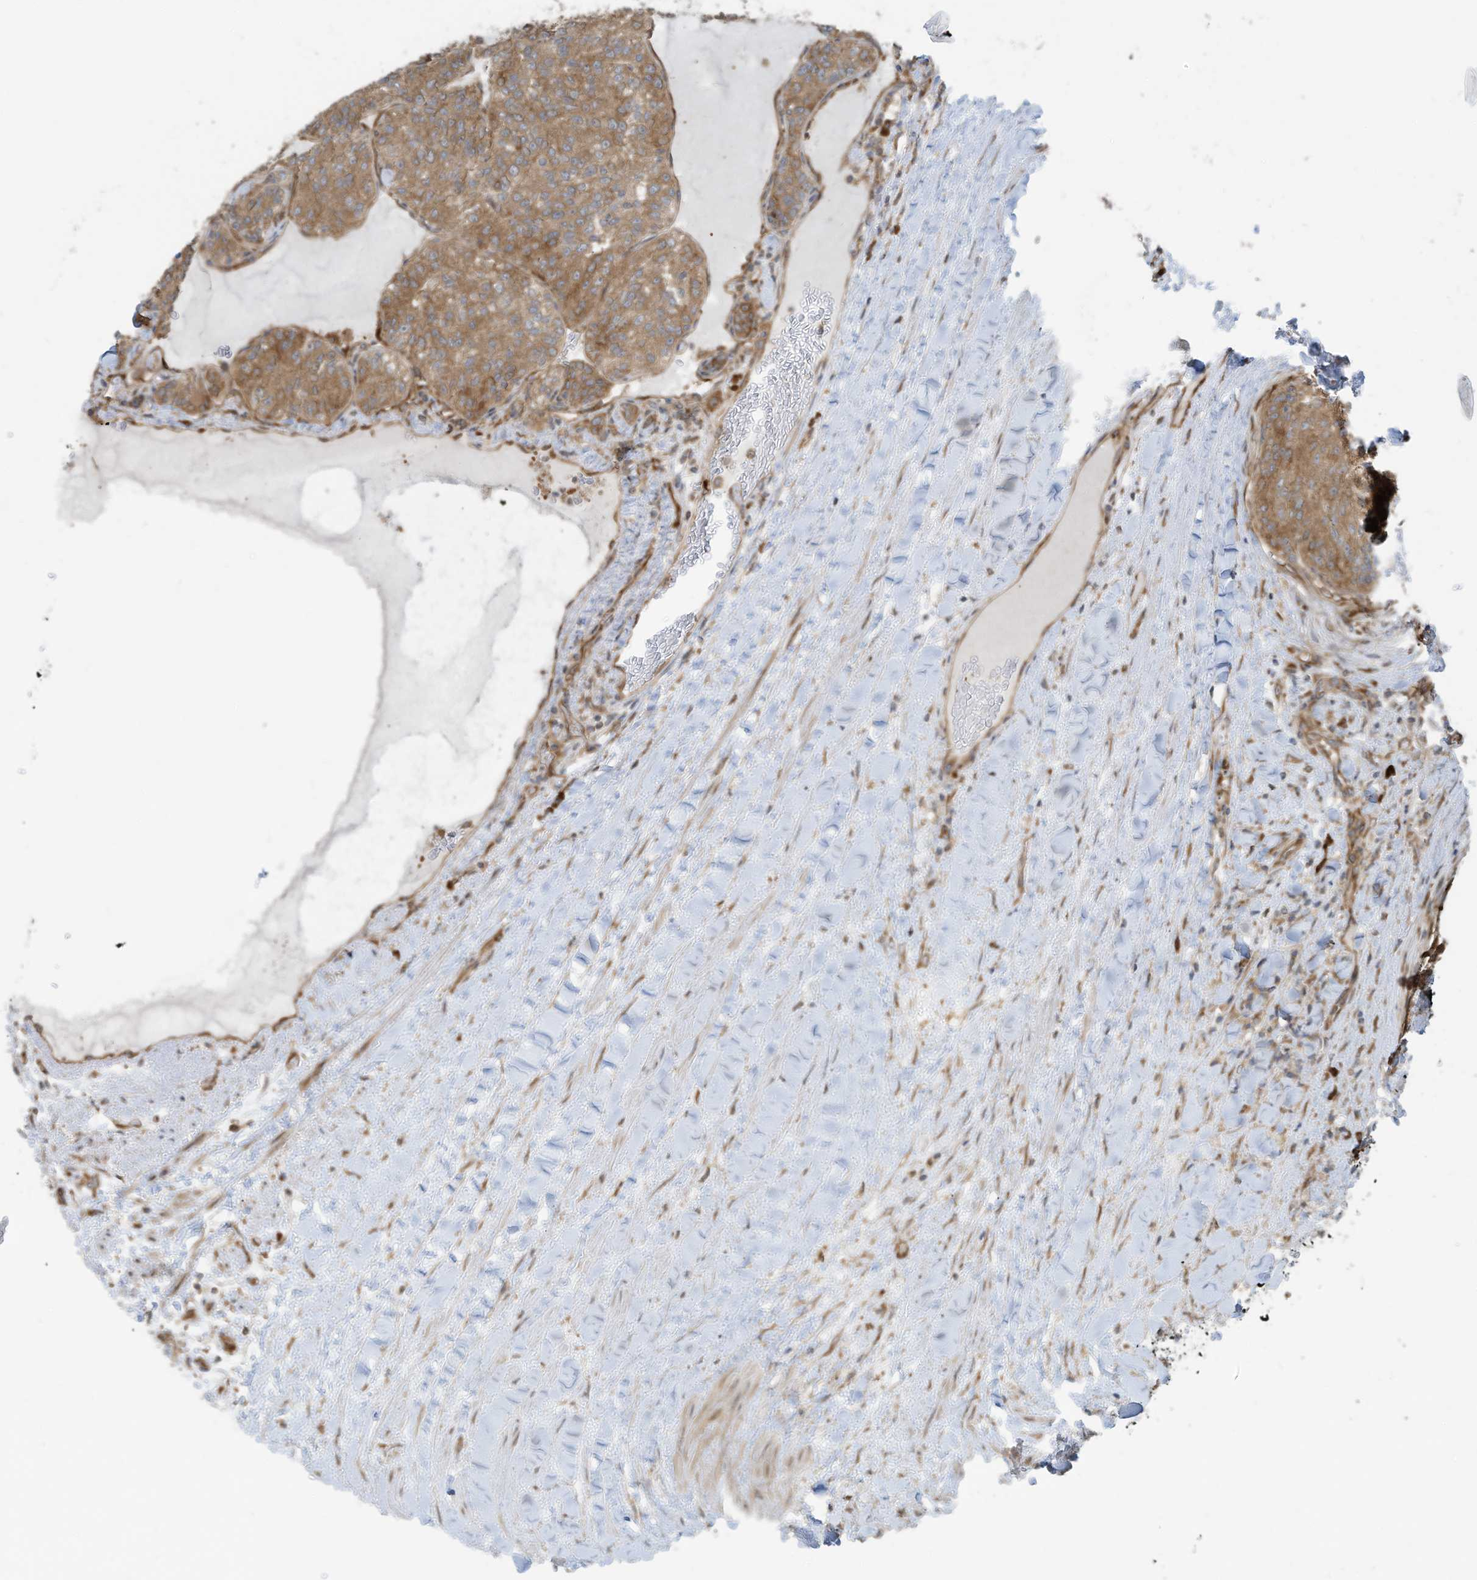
{"staining": {"intensity": "moderate", "quantity": ">75%", "location": "cytoplasmic/membranous"}, "tissue": "renal cancer", "cell_type": "Tumor cells", "image_type": "cancer", "snomed": [{"axis": "morphology", "description": "Adenocarcinoma, NOS"}, {"axis": "topography", "description": "Kidney"}], "caption": "Renal adenocarcinoma stained with immunohistochemistry (IHC) exhibits moderate cytoplasmic/membranous expression in approximately >75% of tumor cells. (Stains: DAB (3,3'-diaminobenzidine) in brown, nuclei in blue, Microscopy: brightfield microscopy at high magnification).", "gene": "USE1", "patient": {"sex": "female", "age": 63}}